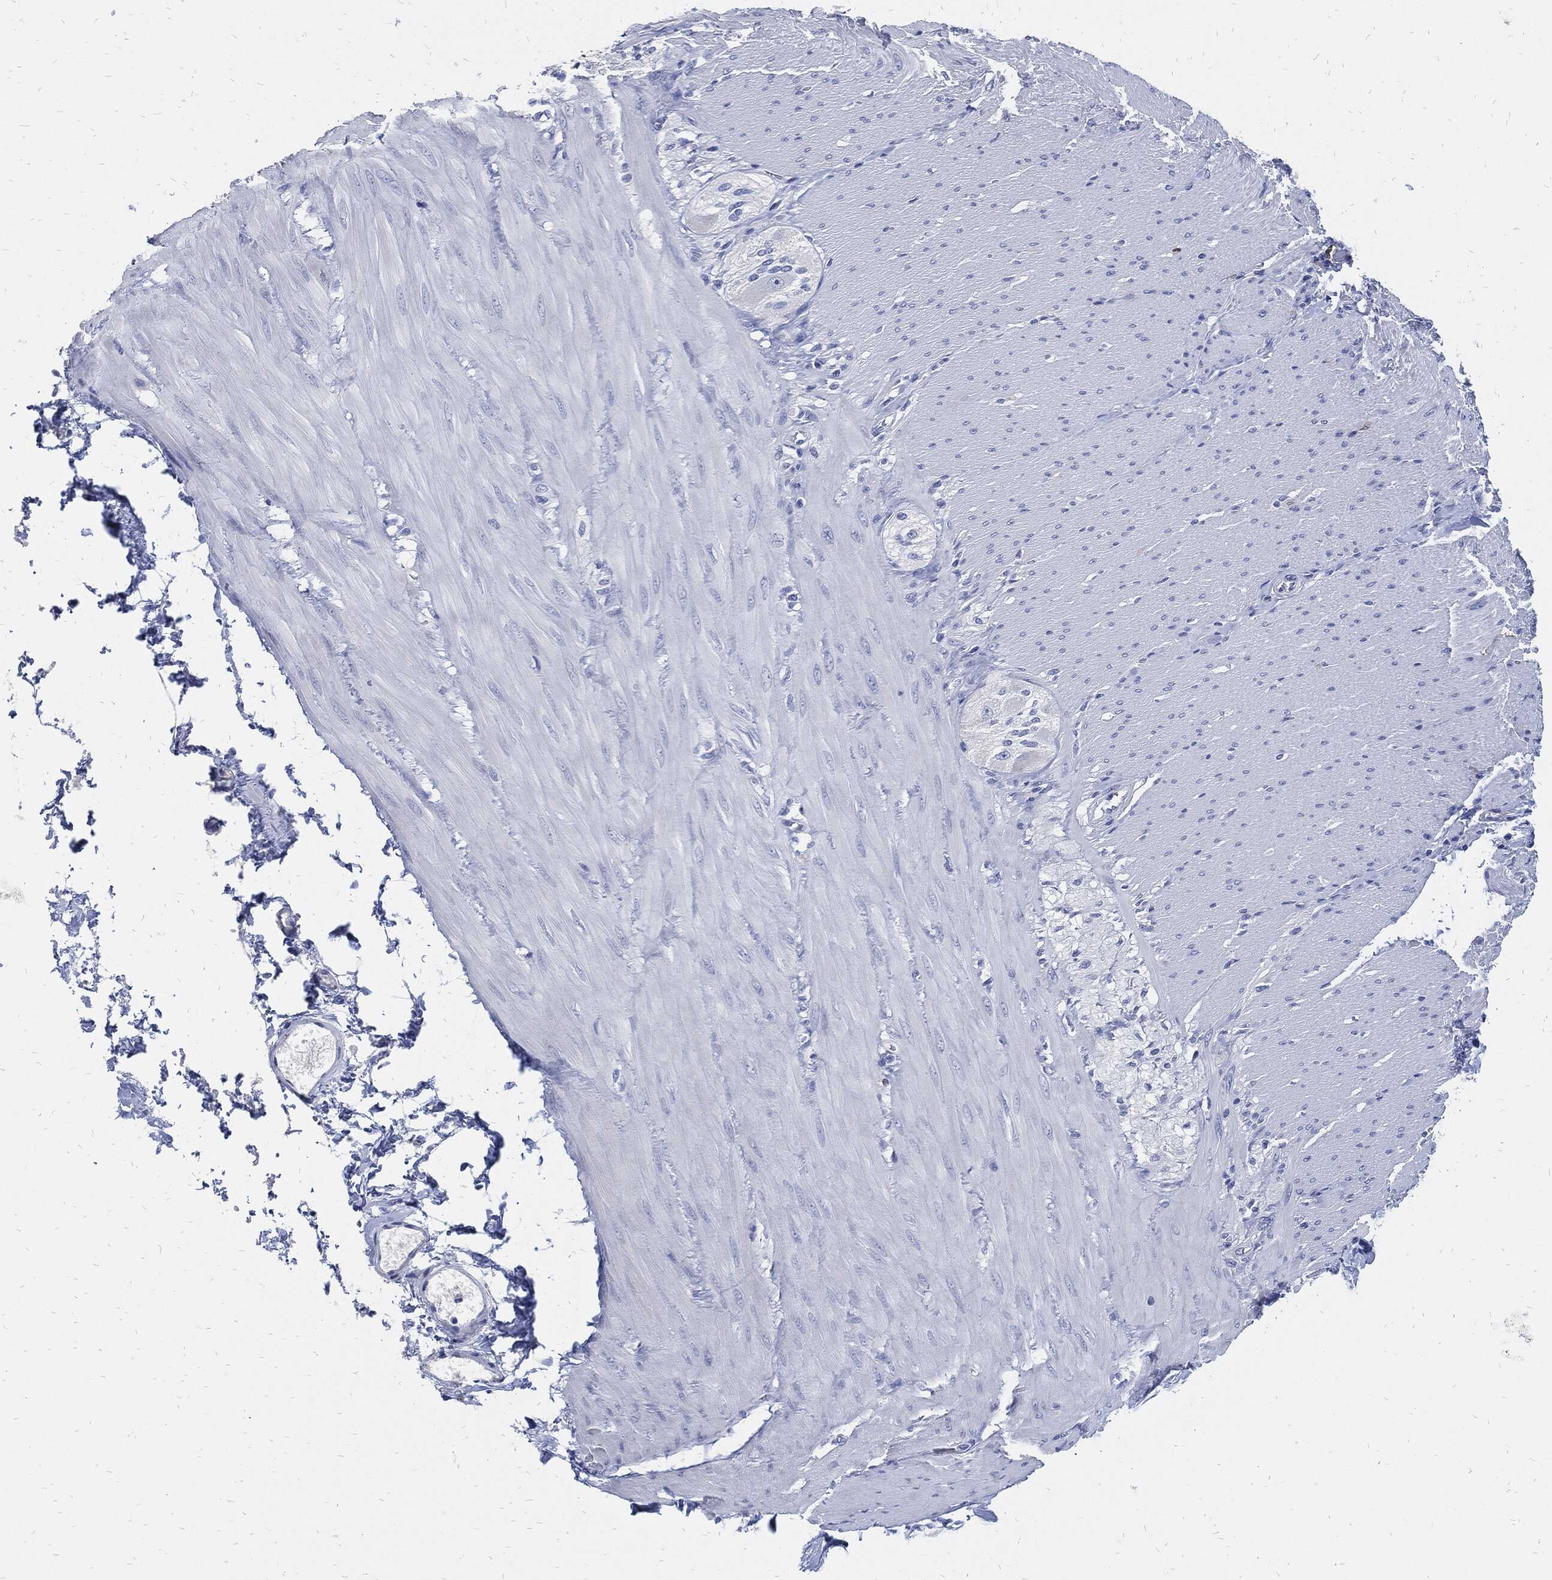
{"staining": {"intensity": "strong", "quantity": ">75%", "location": "cytoplasmic/membranous"}, "tissue": "adipose tissue", "cell_type": "Adipocytes", "image_type": "normal", "snomed": [{"axis": "morphology", "description": "Normal tissue, NOS"}, {"axis": "topography", "description": "Smooth muscle"}, {"axis": "topography", "description": "Duodenum"}, {"axis": "topography", "description": "Peripheral nerve tissue"}], "caption": "IHC of unremarkable adipose tissue shows high levels of strong cytoplasmic/membranous expression in approximately >75% of adipocytes.", "gene": "FABP4", "patient": {"sex": "female", "age": 61}}